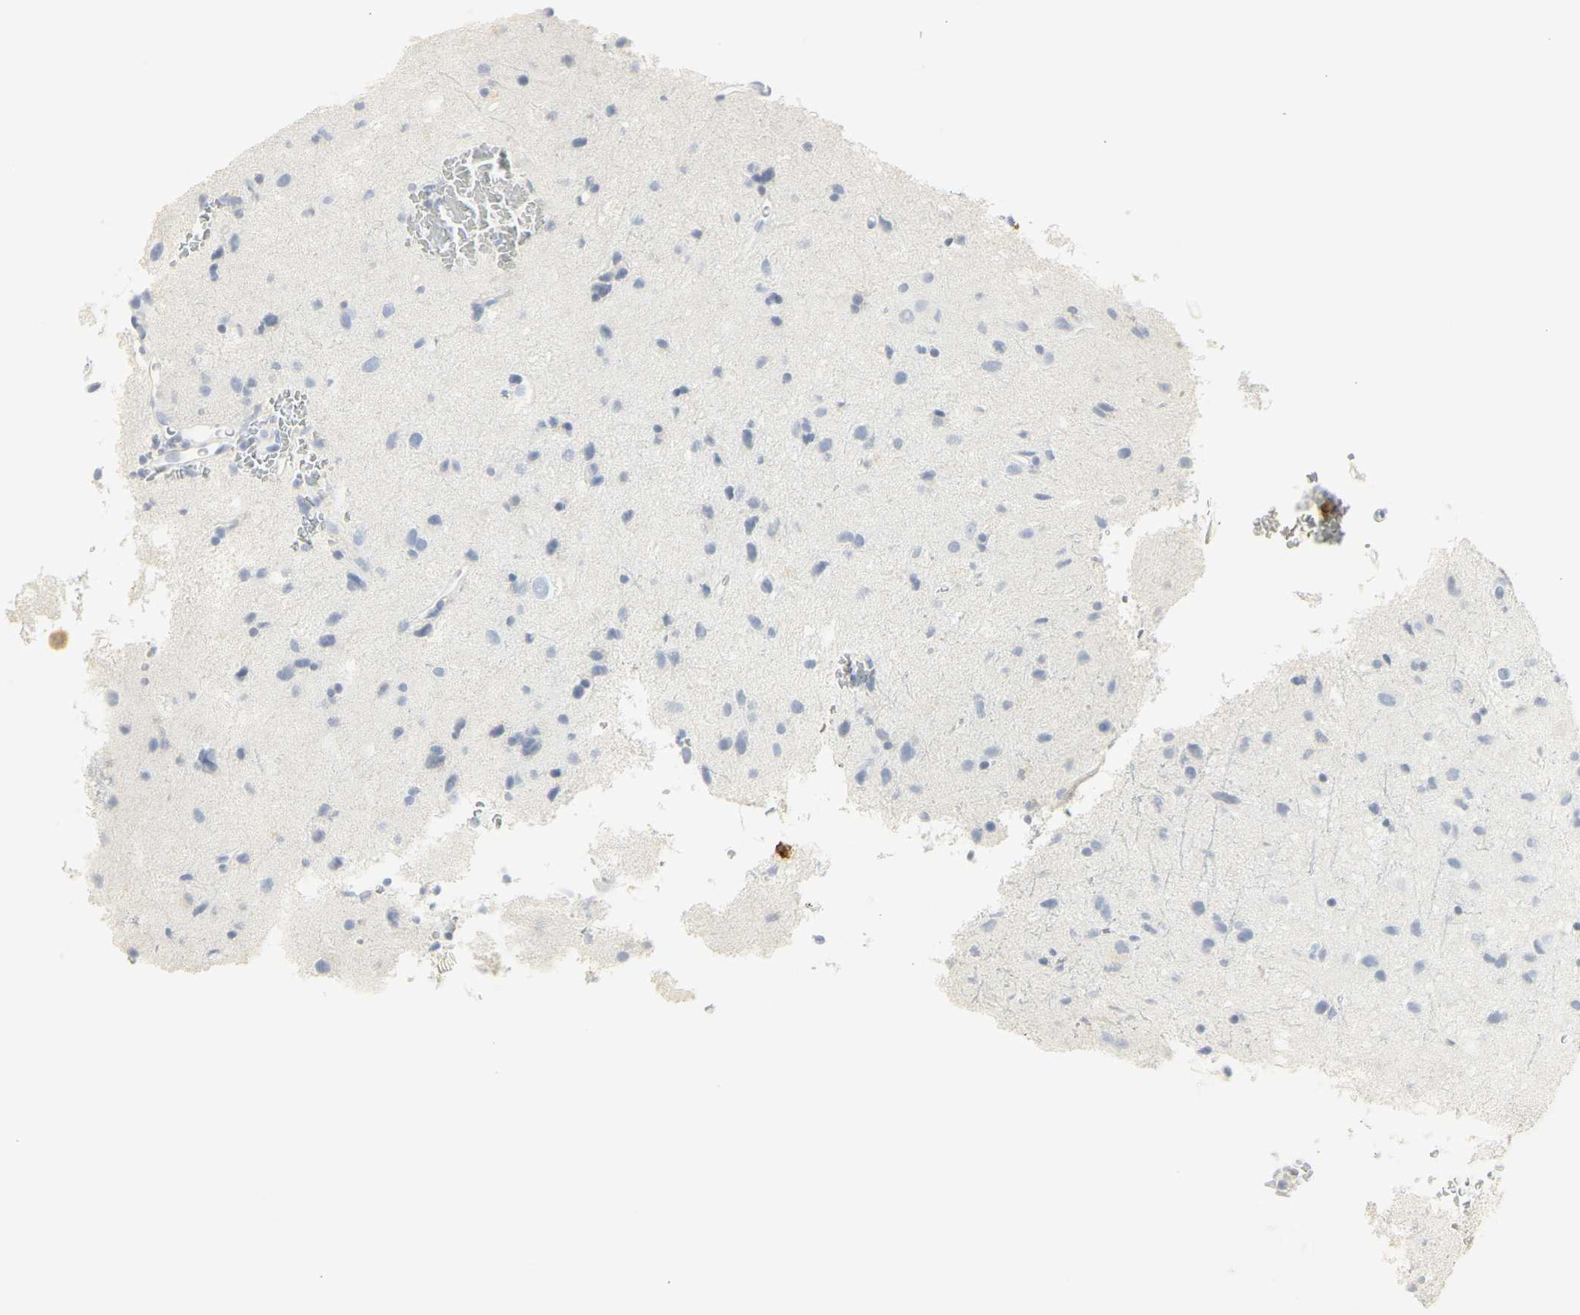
{"staining": {"intensity": "negative", "quantity": "none", "location": "none"}, "tissue": "glioma", "cell_type": "Tumor cells", "image_type": "cancer", "snomed": [{"axis": "morphology", "description": "Glioma, malignant, Low grade"}, {"axis": "topography", "description": "Brain"}], "caption": "Immunohistochemistry of human glioma reveals no positivity in tumor cells.", "gene": "CEACAM5", "patient": {"sex": "male", "age": 77}}